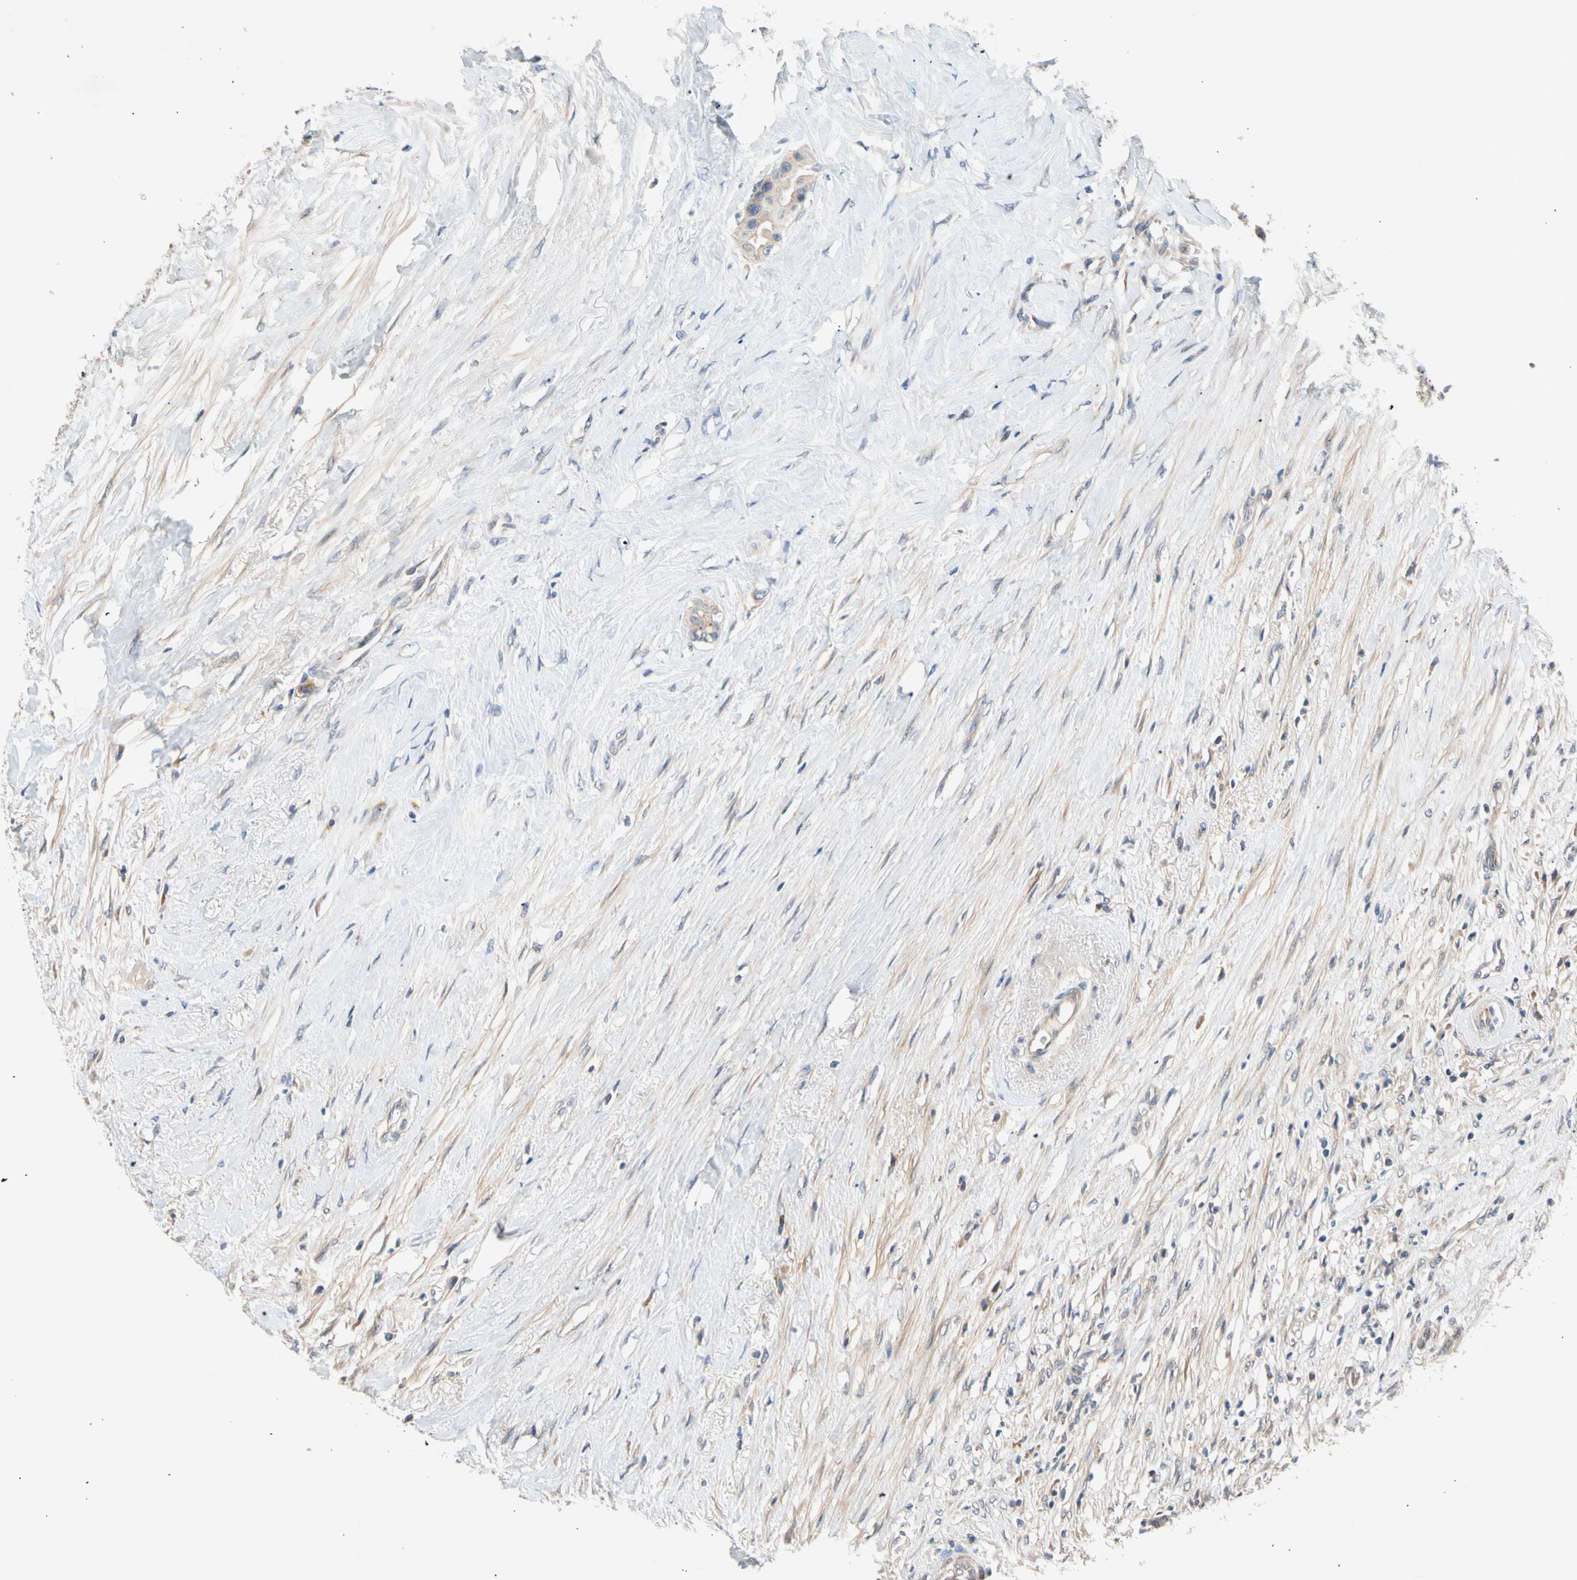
{"staining": {"intensity": "weak", "quantity": ">75%", "location": "cytoplasmic/membranous"}, "tissue": "colorectal cancer", "cell_type": "Tumor cells", "image_type": "cancer", "snomed": [{"axis": "morphology", "description": "Normal tissue, NOS"}, {"axis": "morphology", "description": "Adenocarcinoma, NOS"}, {"axis": "topography", "description": "Colon"}], "caption": "Colorectal adenocarcinoma tissue exhibits weak cytoplasmic/membranous staining in about >75% of tumor cells", "gene": "CNST", "patient": {"sex": "male", "age": 82}}